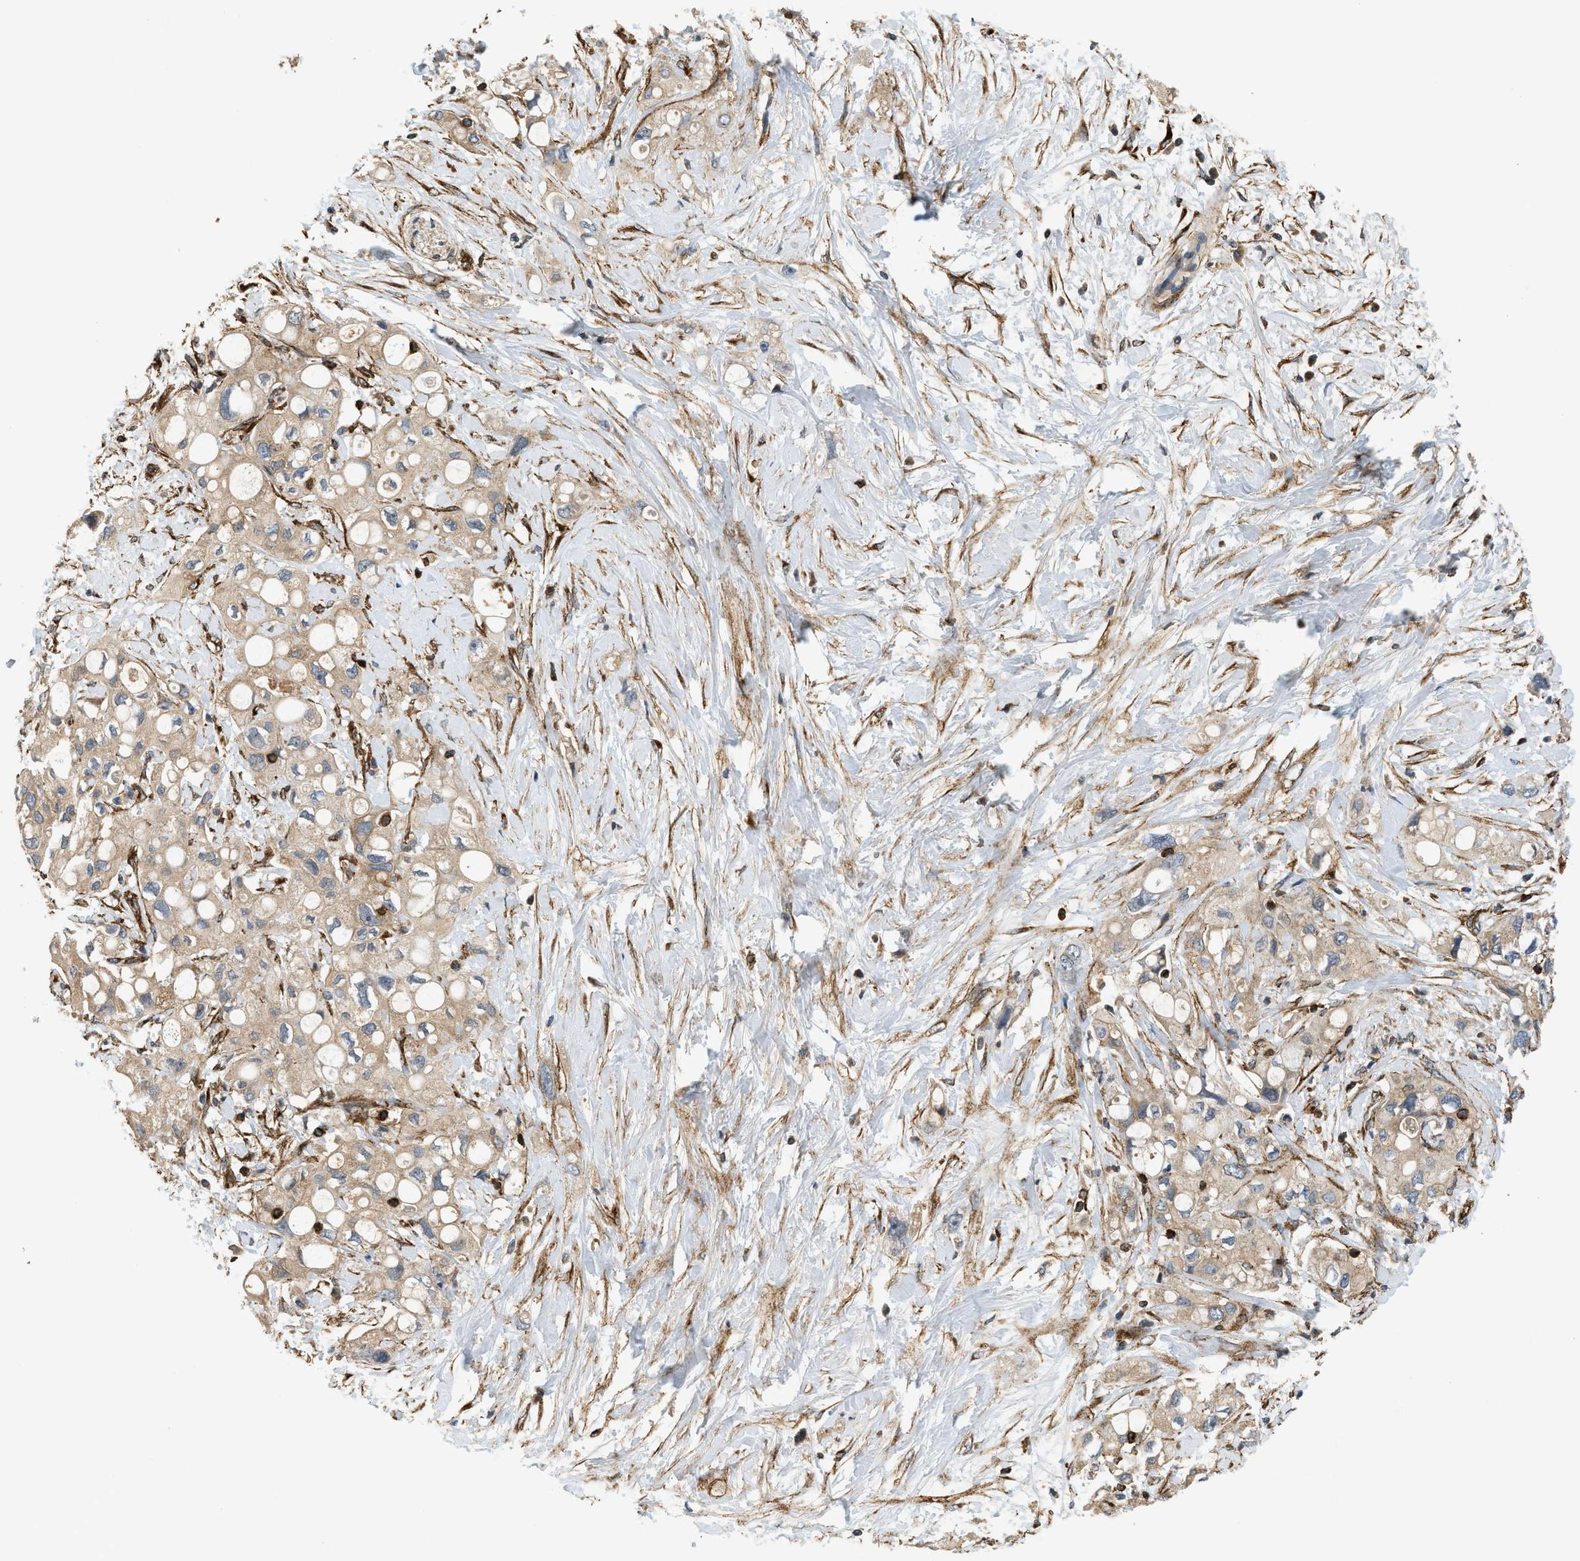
{"staining": {"intensity": "weak", "quantity": ">75%", "location": "cytoplasmic/membranous"}, "tissue": "pancreatic cancer", "cell_type": "Tumor cells", "image_type": "cancer", "snomed": [{"axis": "morphology", "description": "Adenocarcinoma, NOS"}, {"axis": "topography", "description": "Pancreas"}], "caption": "IHC of human adenocarcinoma (pancreatic) displays low levels of weak cytoplasmic/membranous expression in approximately >75% of tumor cells.", "gene": "HIP1", "patient": {"sex": "female", "age": 56}}